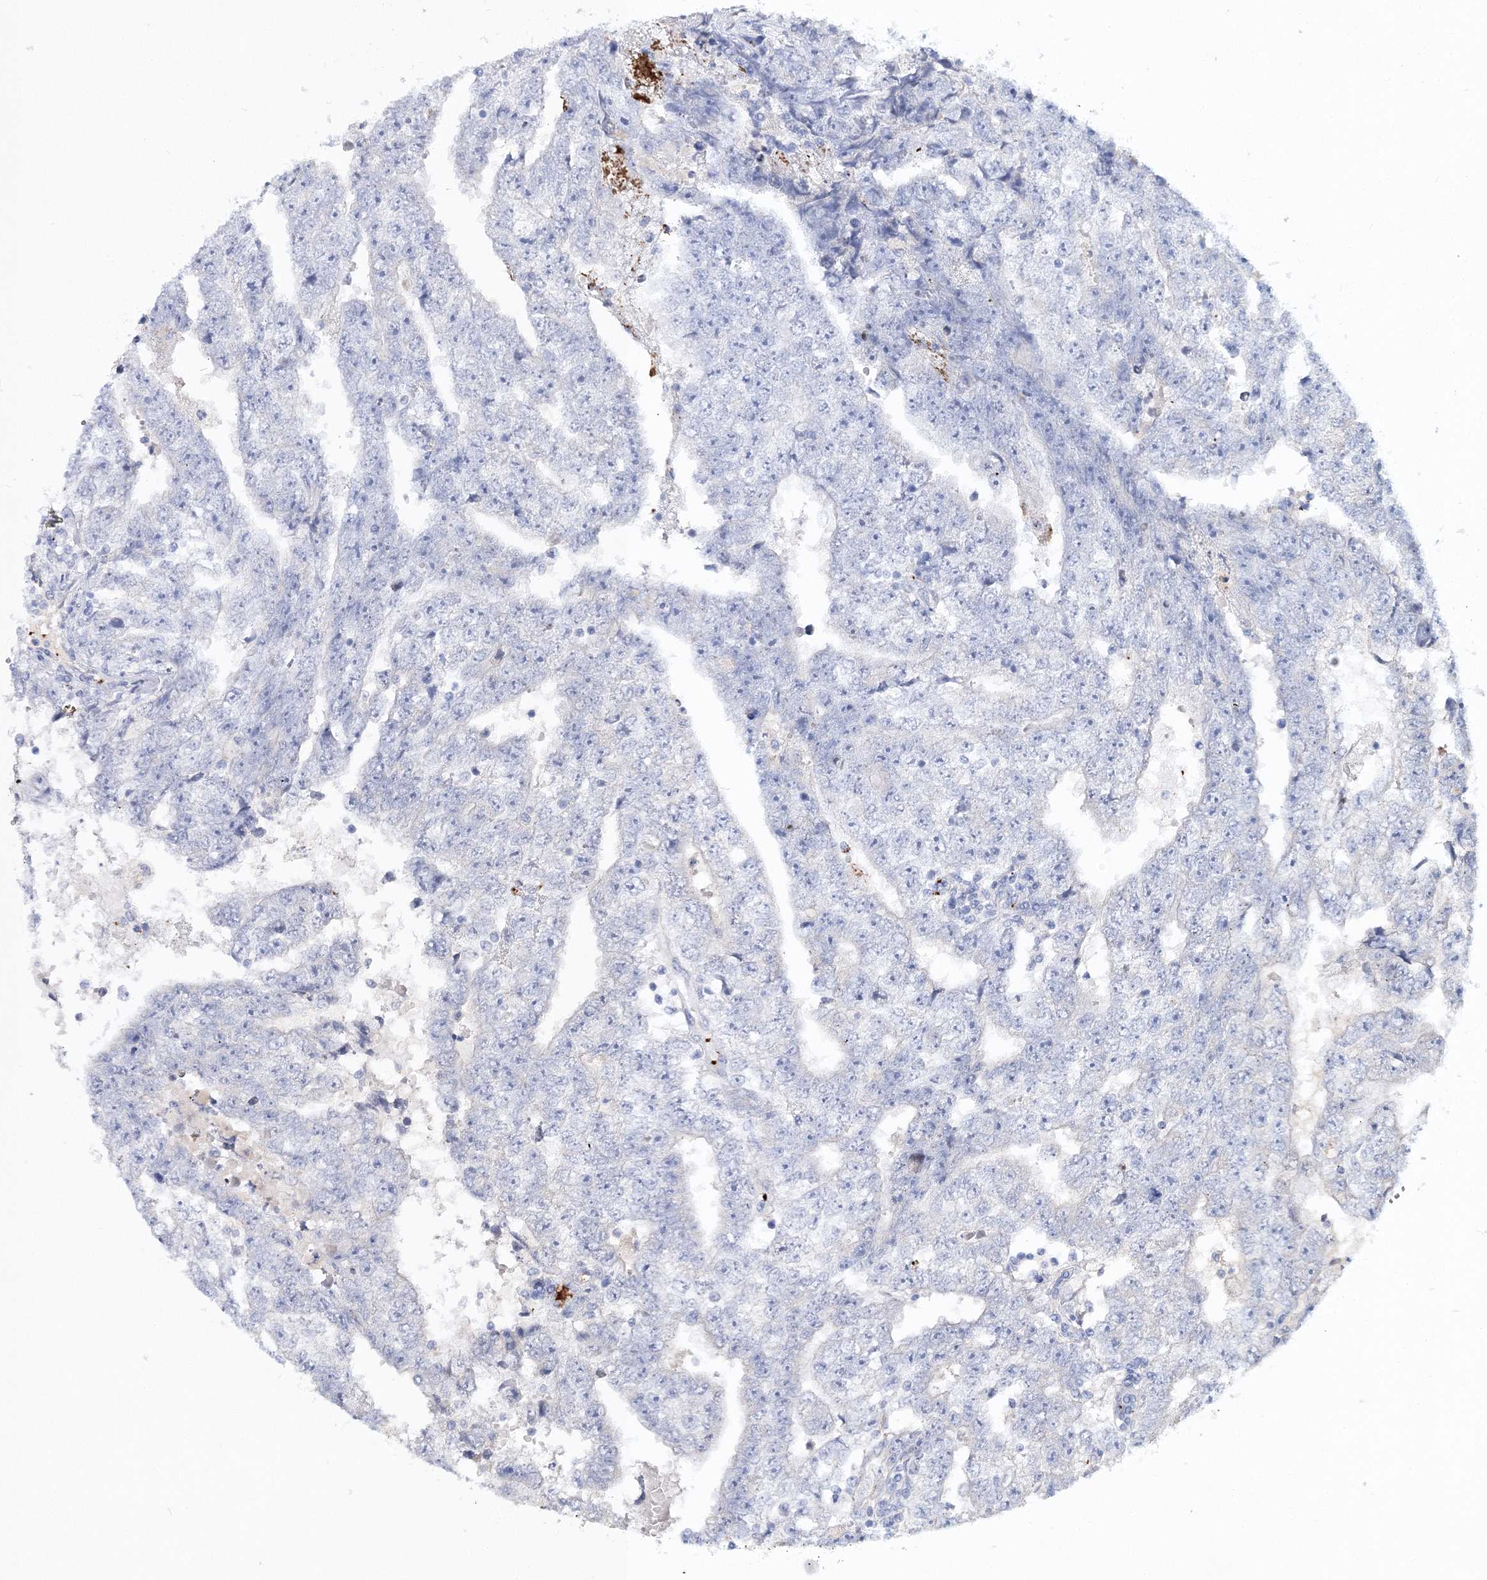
{"staining": {"intensity": "negative", "quantity": "none", "location": "none"}, "tissue": "testis cancer", "cell_type": "Tumor cells", "image_type": "cancer", "snomed": [{"axis": "morphology", "description": "Carcinoma, Embryonal, NOS"}, {"axis": "topography", "description": "Testis"}], "caption": "A high-resolution photomicrograph shows immunohistochemistry staining of testis embryonal carcinoma, which displays no significant expression in tumor cells.", "gene": "MYOZ2", "patient": {"sex": "male", "age": 25}}